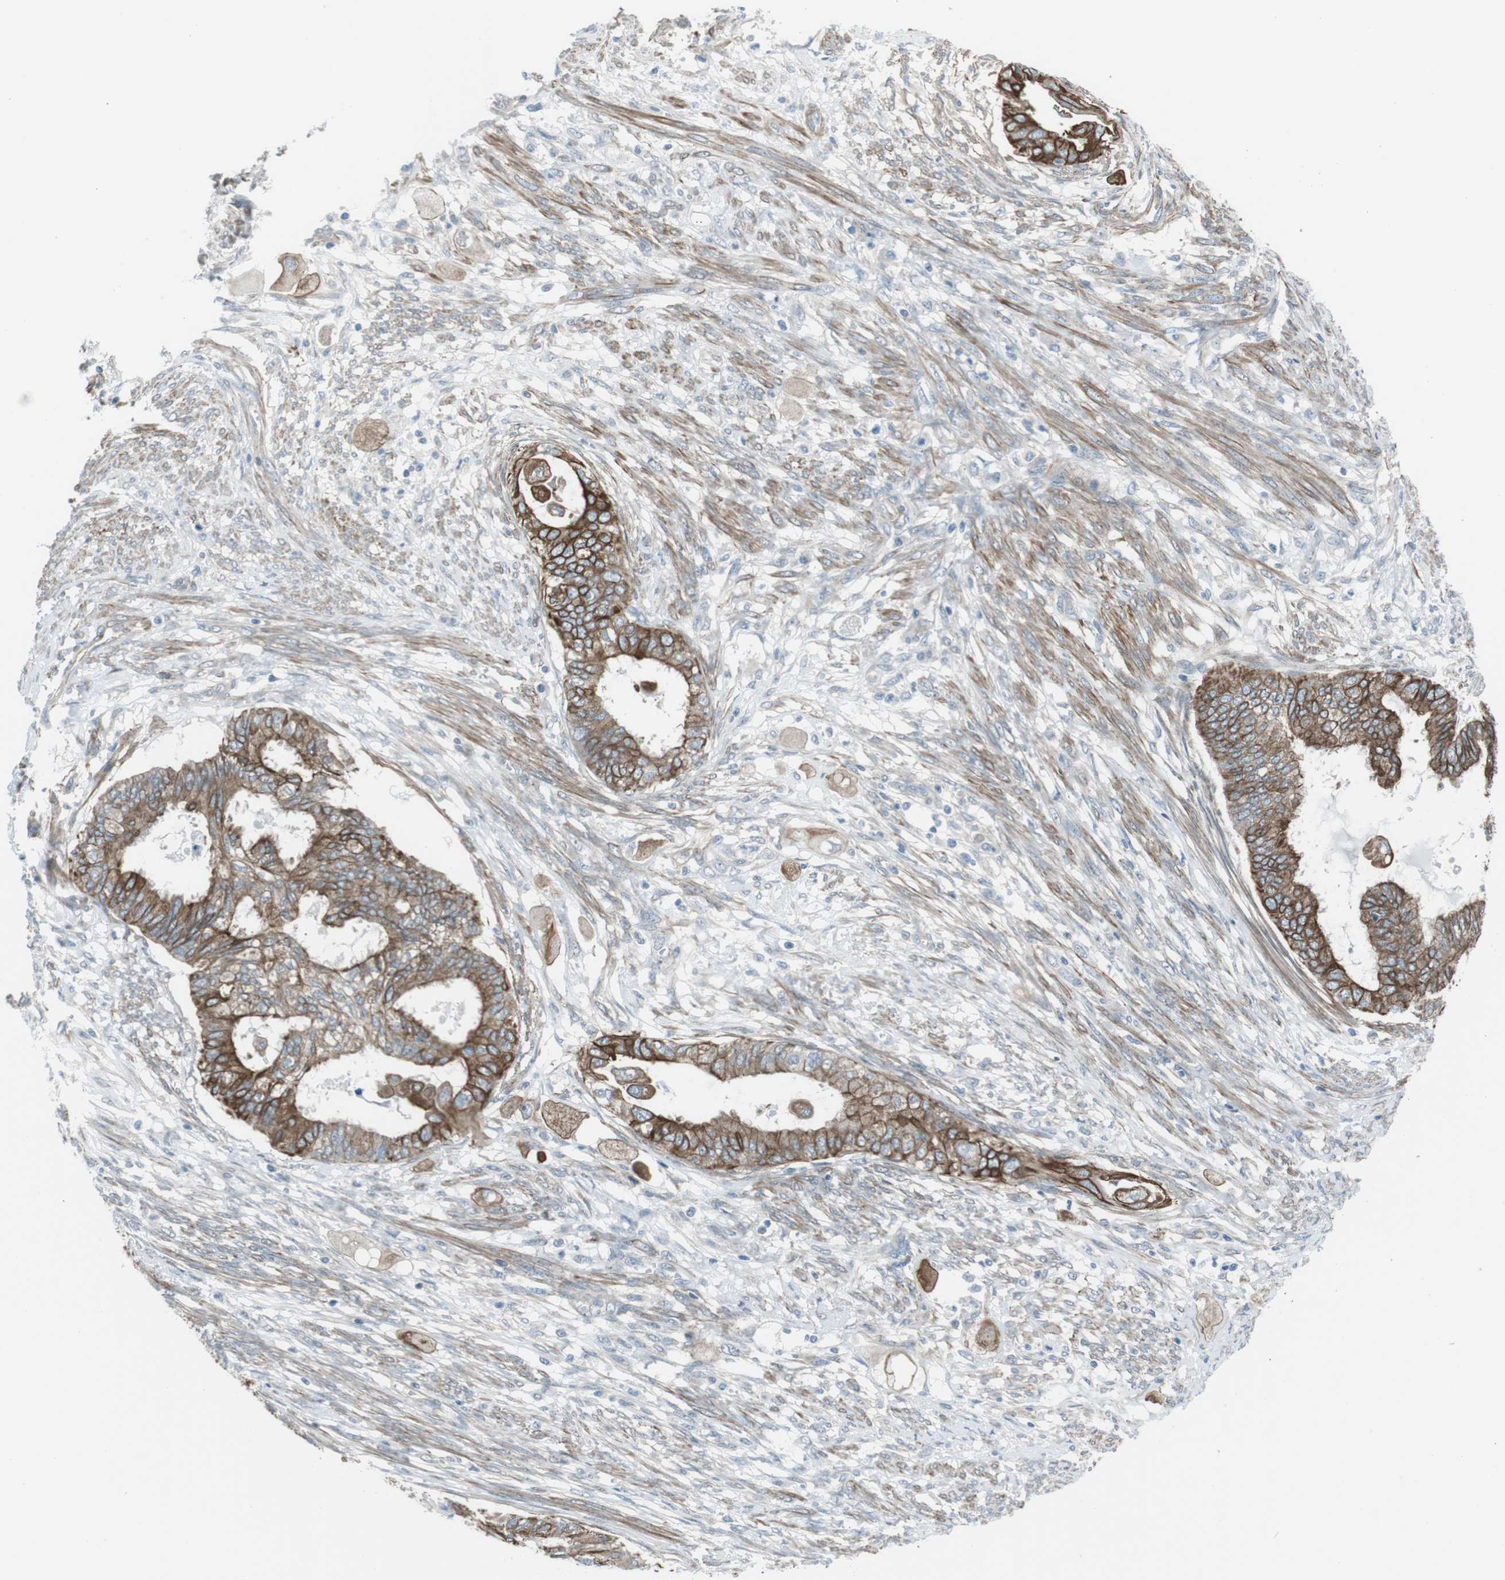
{"staining": {"intensity": "strong", "quantity": ">75%", "location": "cytoplasmic/membranous"}, "tissue": "cervical cancer", "cell_type": "Tumor cells", "image_type": "cancer", "snomed": [{"axis": "morphology", "description": "Normal tissue, NOS"}, {"axis": "morphology", "description": "Adenocarcinoma, NOS"}, {"axis": "topography", "description": "Cervix"}, {"axis": "topography", "description": "Endometrium"}], "caption": "IHC (DAB) staining of human cervical cancer (adenocarcinoma) reveals strong cytoplasmic/membranous protein positivity in approximately >75% of tumor cells.", "gene": "FAM174B", "patient": {"sex": "female", "age": 86}}